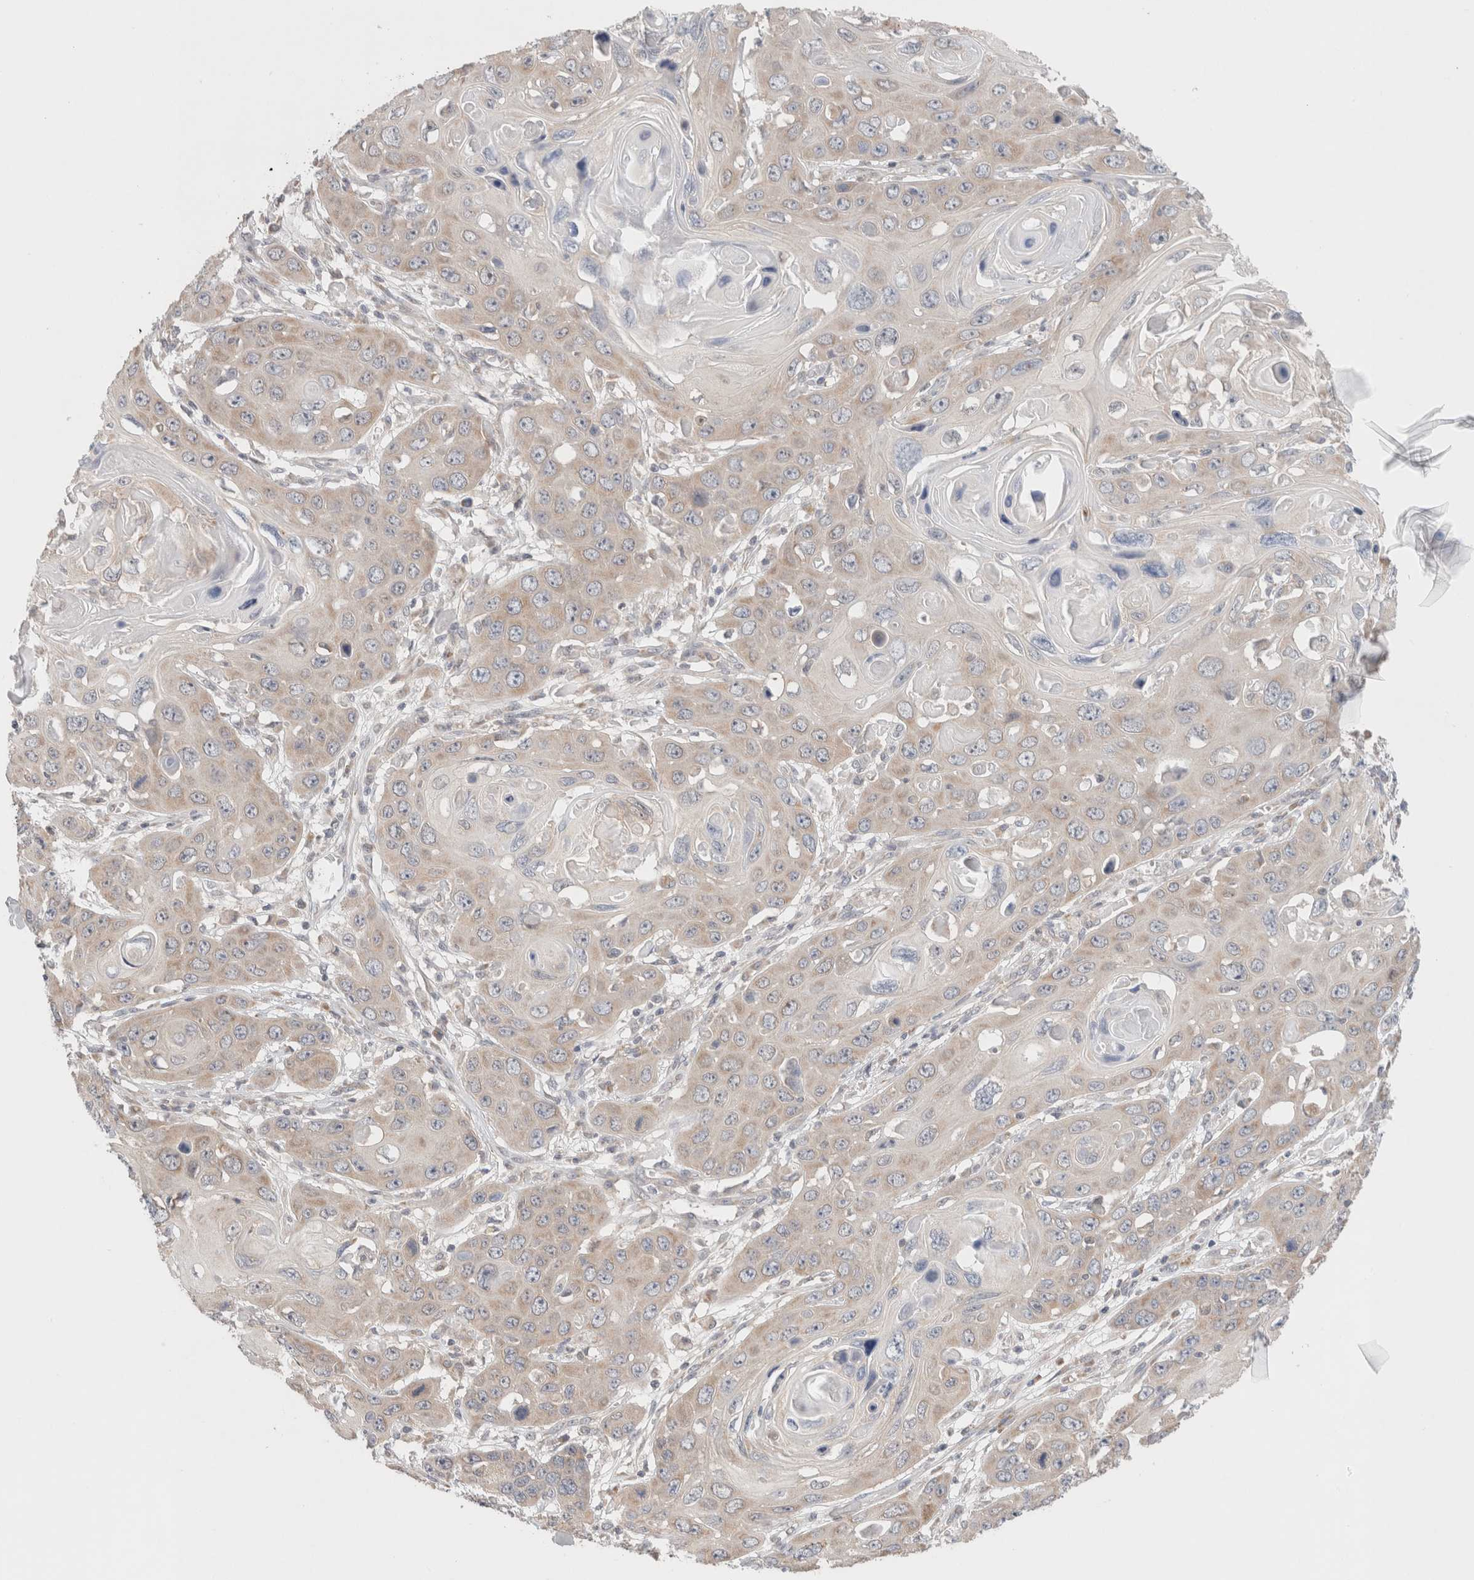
{"staining": {"intensity": "weak", "quantity": ">75%", "location": "cytoplasmic/membranous"}, "tissue": "skin cancer", "cell_type": "Tumor cells", "image_type": "cancer", "snomed": [{"axis": "morphology", "description": "Squamous cell carcinoma, NOS"}, {"axis": "topography", "description": "Skin"}], "caption": "IHC photomicrograph of neoplastic tissue: human squamous cell carcinoma (skin) stained using immunohistochemistry demonstrates low levels of weak protein expression localized specifically in the cytoplasmic/membranous of tumor cells, appearing as a cytoplasmic/membranous brown color.", "gene": "ERI3", "patient": {"sex": "male", "age": 55}}